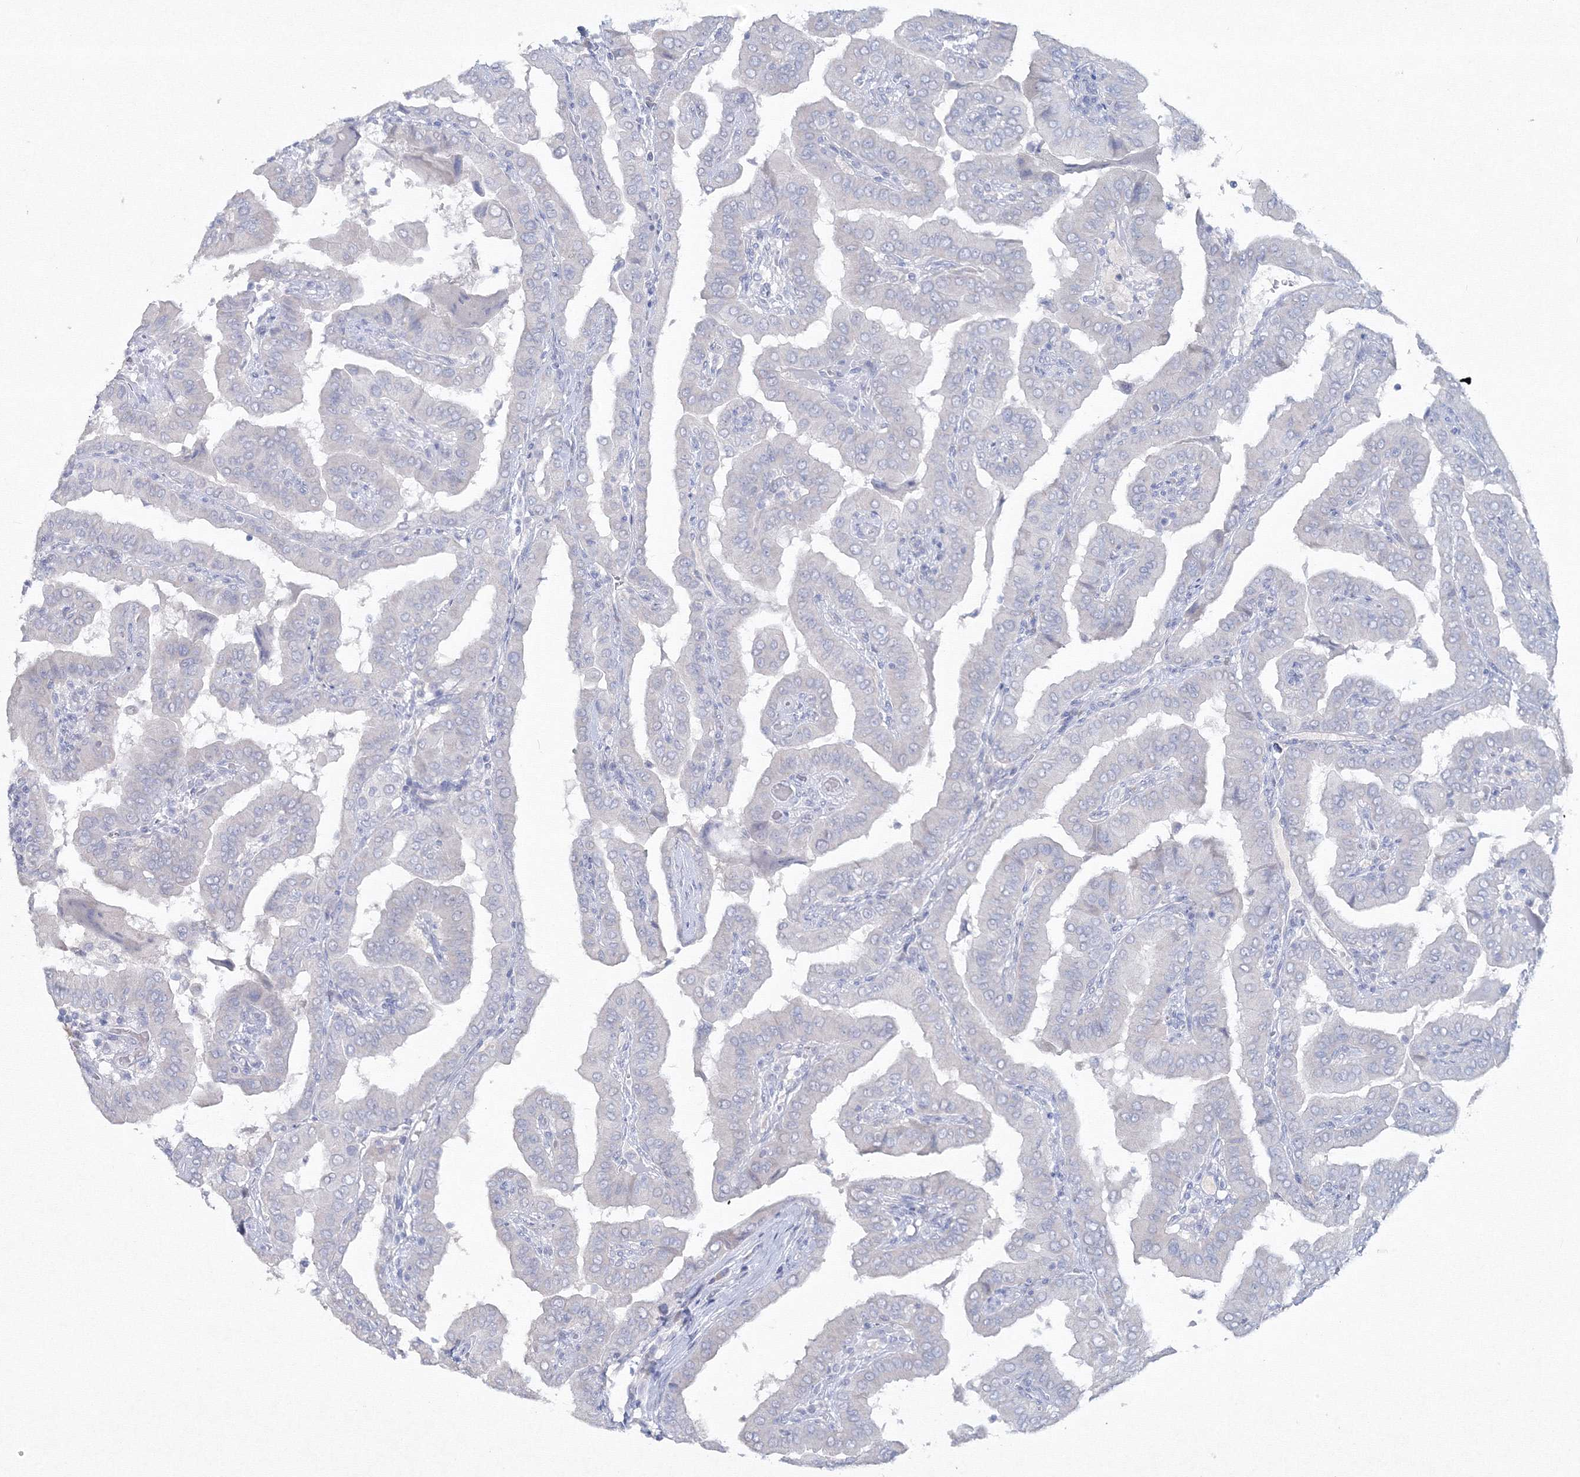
{"staining": {"intensity": "negative", "quantity": "none", "location": "none"}, "tissue": "thyroid cancer", "cell_type": "Tumor cells", "image_type": "cancer", "snomed": [{"axis": "morphology", "description": "Papillary adenocarcinoma, NOS"}, {"axis": "topography", "description": "Thyroid gland"}], "caption": "Immunohistochemistry (IHC) photomicrograph of human thyroid papillary adenocarcinoma stained for a protein (brown), which shows no positivity in tumor cells. The staining was performed using DAB to visualize the protein expression in brown, while the nuclei were stained in blue with hematoxylin (Magnification: 20x).", "gene": "GCKR", "patient": {"sex": "male", "age": 33}}